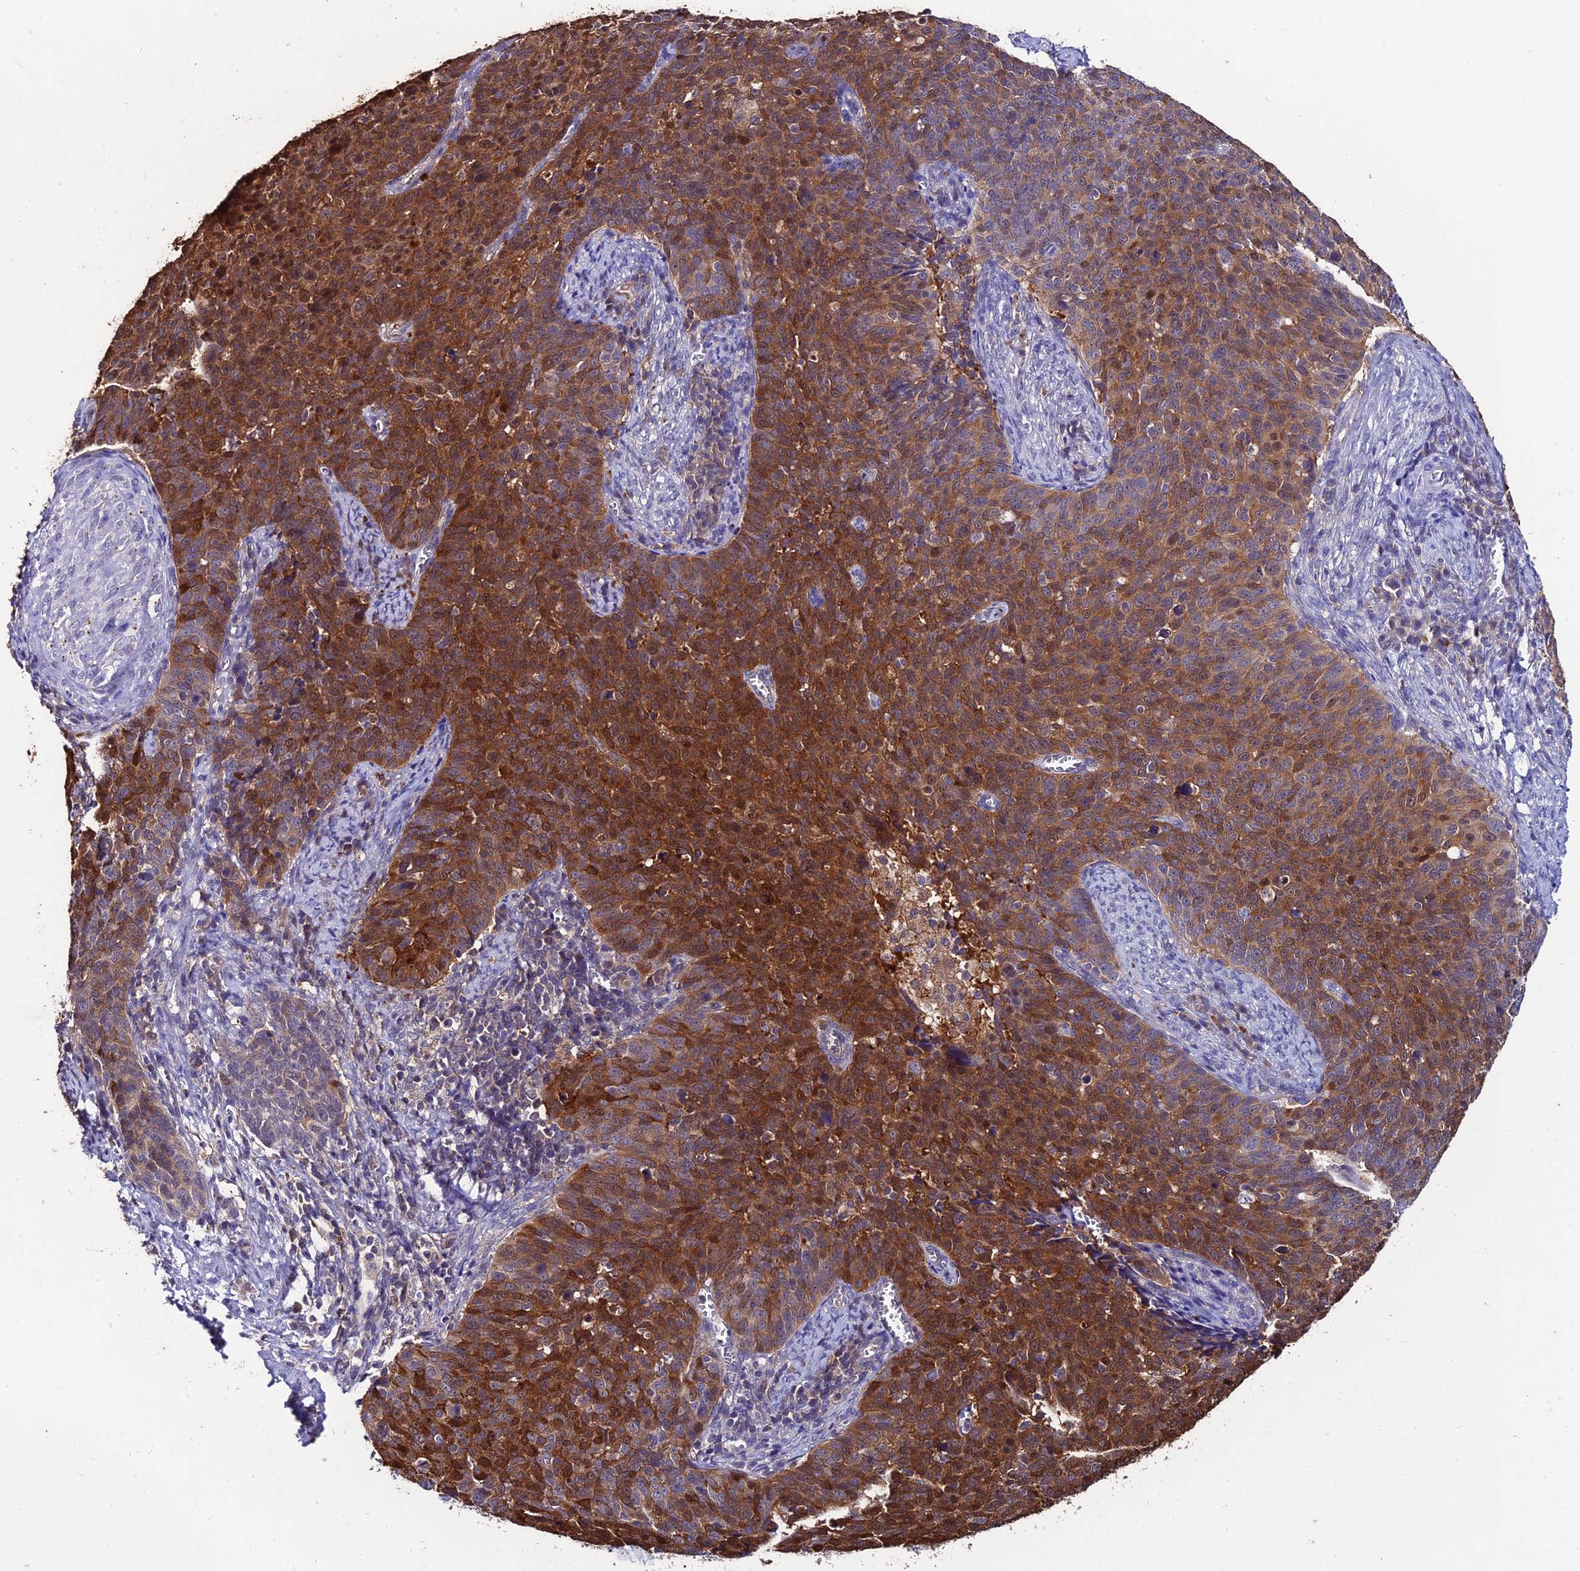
{"staining": {"intensity": "strong", "quantity": ">75%", "location": "cytoplasmic/membranous"}, "tissue": "cervical cancer", "cell_type": "Tumor cells", "image_type": "cancer", "snomed": [{"axis": "morphology", "description": "Normal tissue, NOS"}, {"axis": "morphology", "description": "Squamous cell carcinoma, NOS"}, {"axis": "topography", "description": "Cervix"}], "caption": "Approximately >75% of tumor cells in human cervical cancer exhibit strong cytoplasmic/membranous protein staining as visualized by brown immunohistochemical staining.", "gene": "LGALS7", "patient": {"sex": "female", "age": 39}}